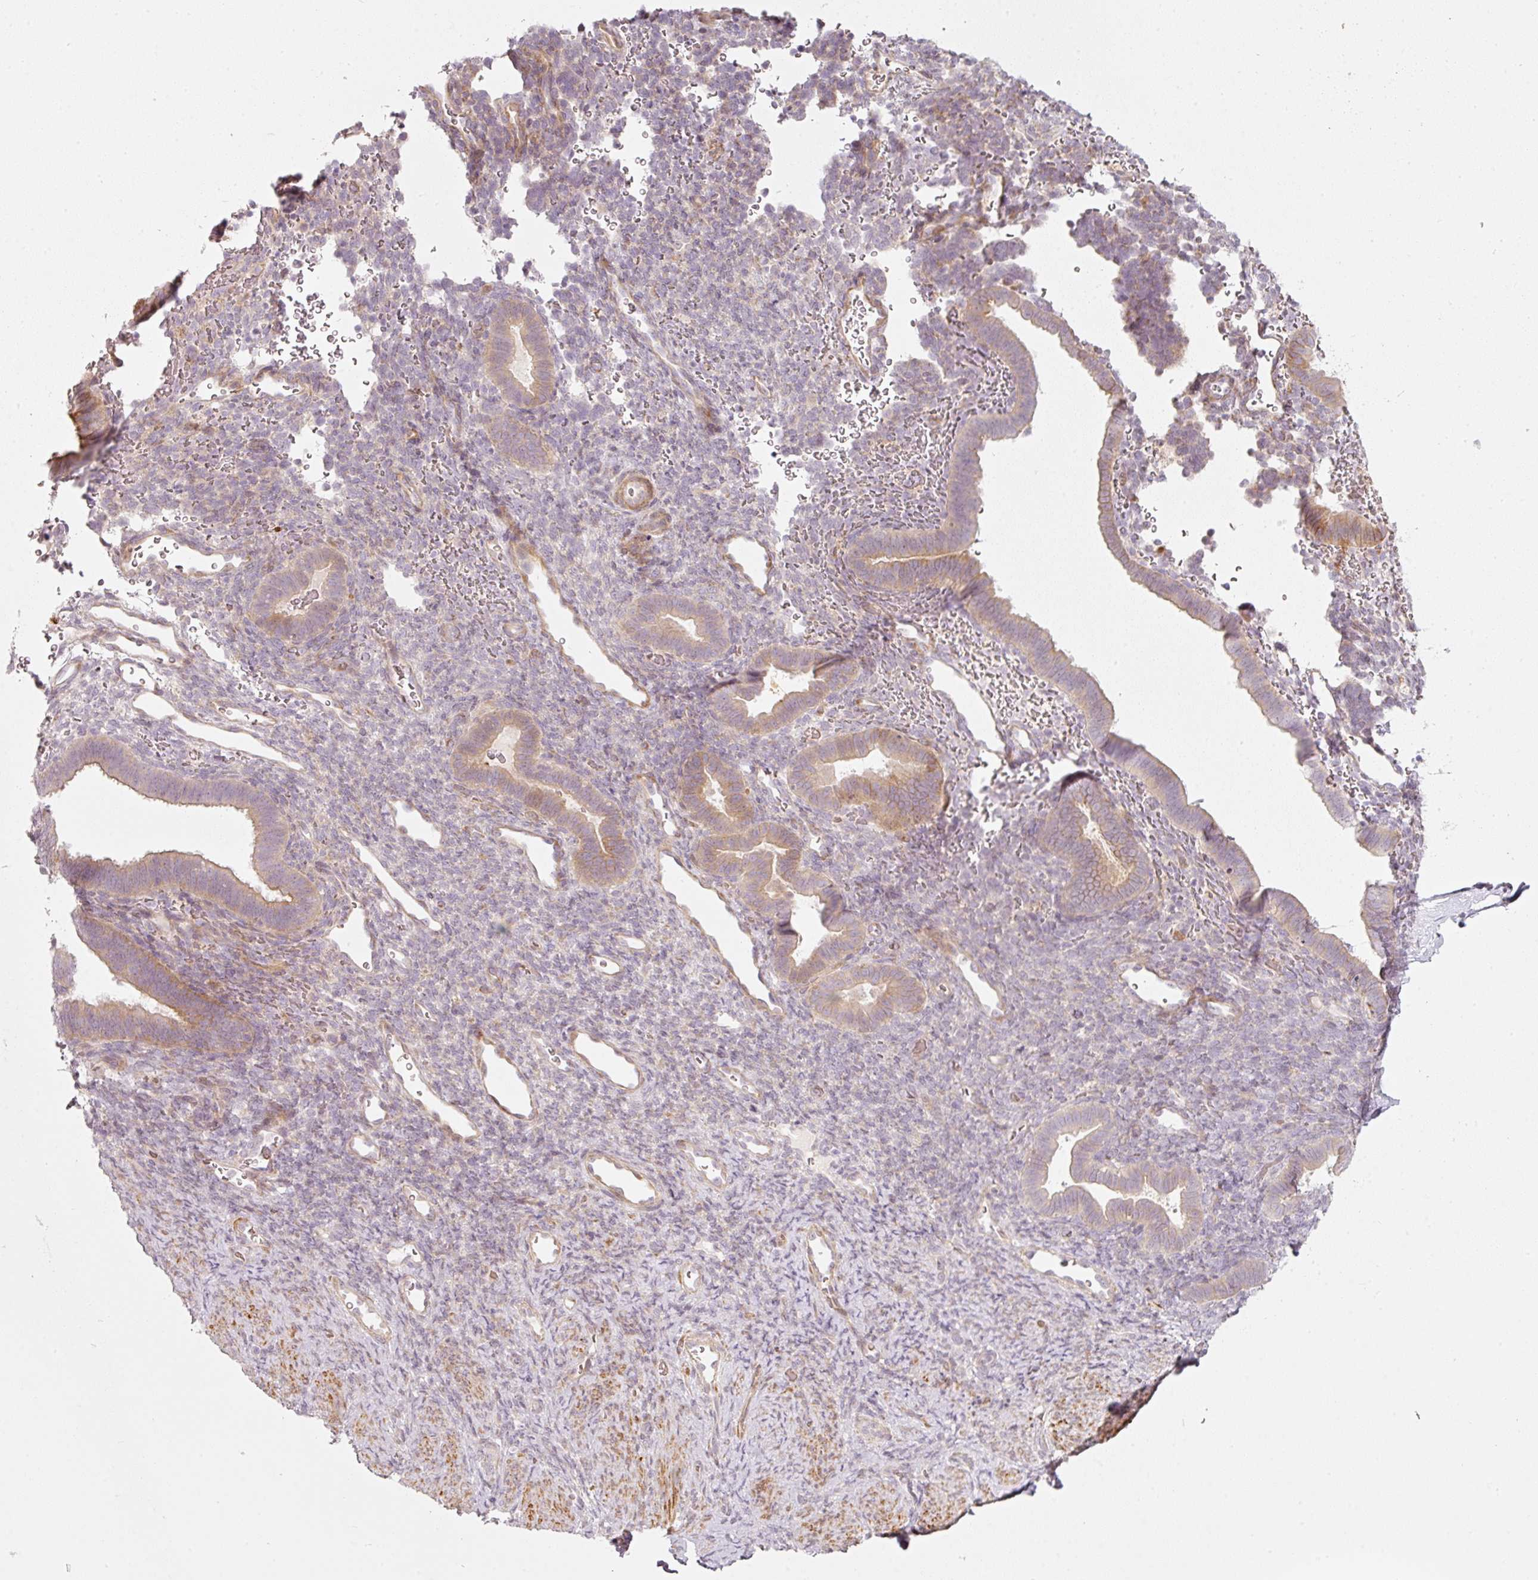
{"staining": {"intensity": "weak", "quantity": "25%-75%", "location": "cytoplasmic/membranous"}, "tissue": "endometrium", "cell_type": "Cells in endometrial stroma", "image_type": "normal", "snomed": [{"axis": "morphology", "description": "Normal tissue, NOS"}, {"axis": "topography", "description": "Endometrium"}], "caption": "Cells in endometrial stroma exhibit low levels of weak cytoplasmic/membranous staining in approximately 25%-75% of cells in normal endometrium.", "gene": "KCNQ1", "patient": {"sex": "female", "age": 34}}